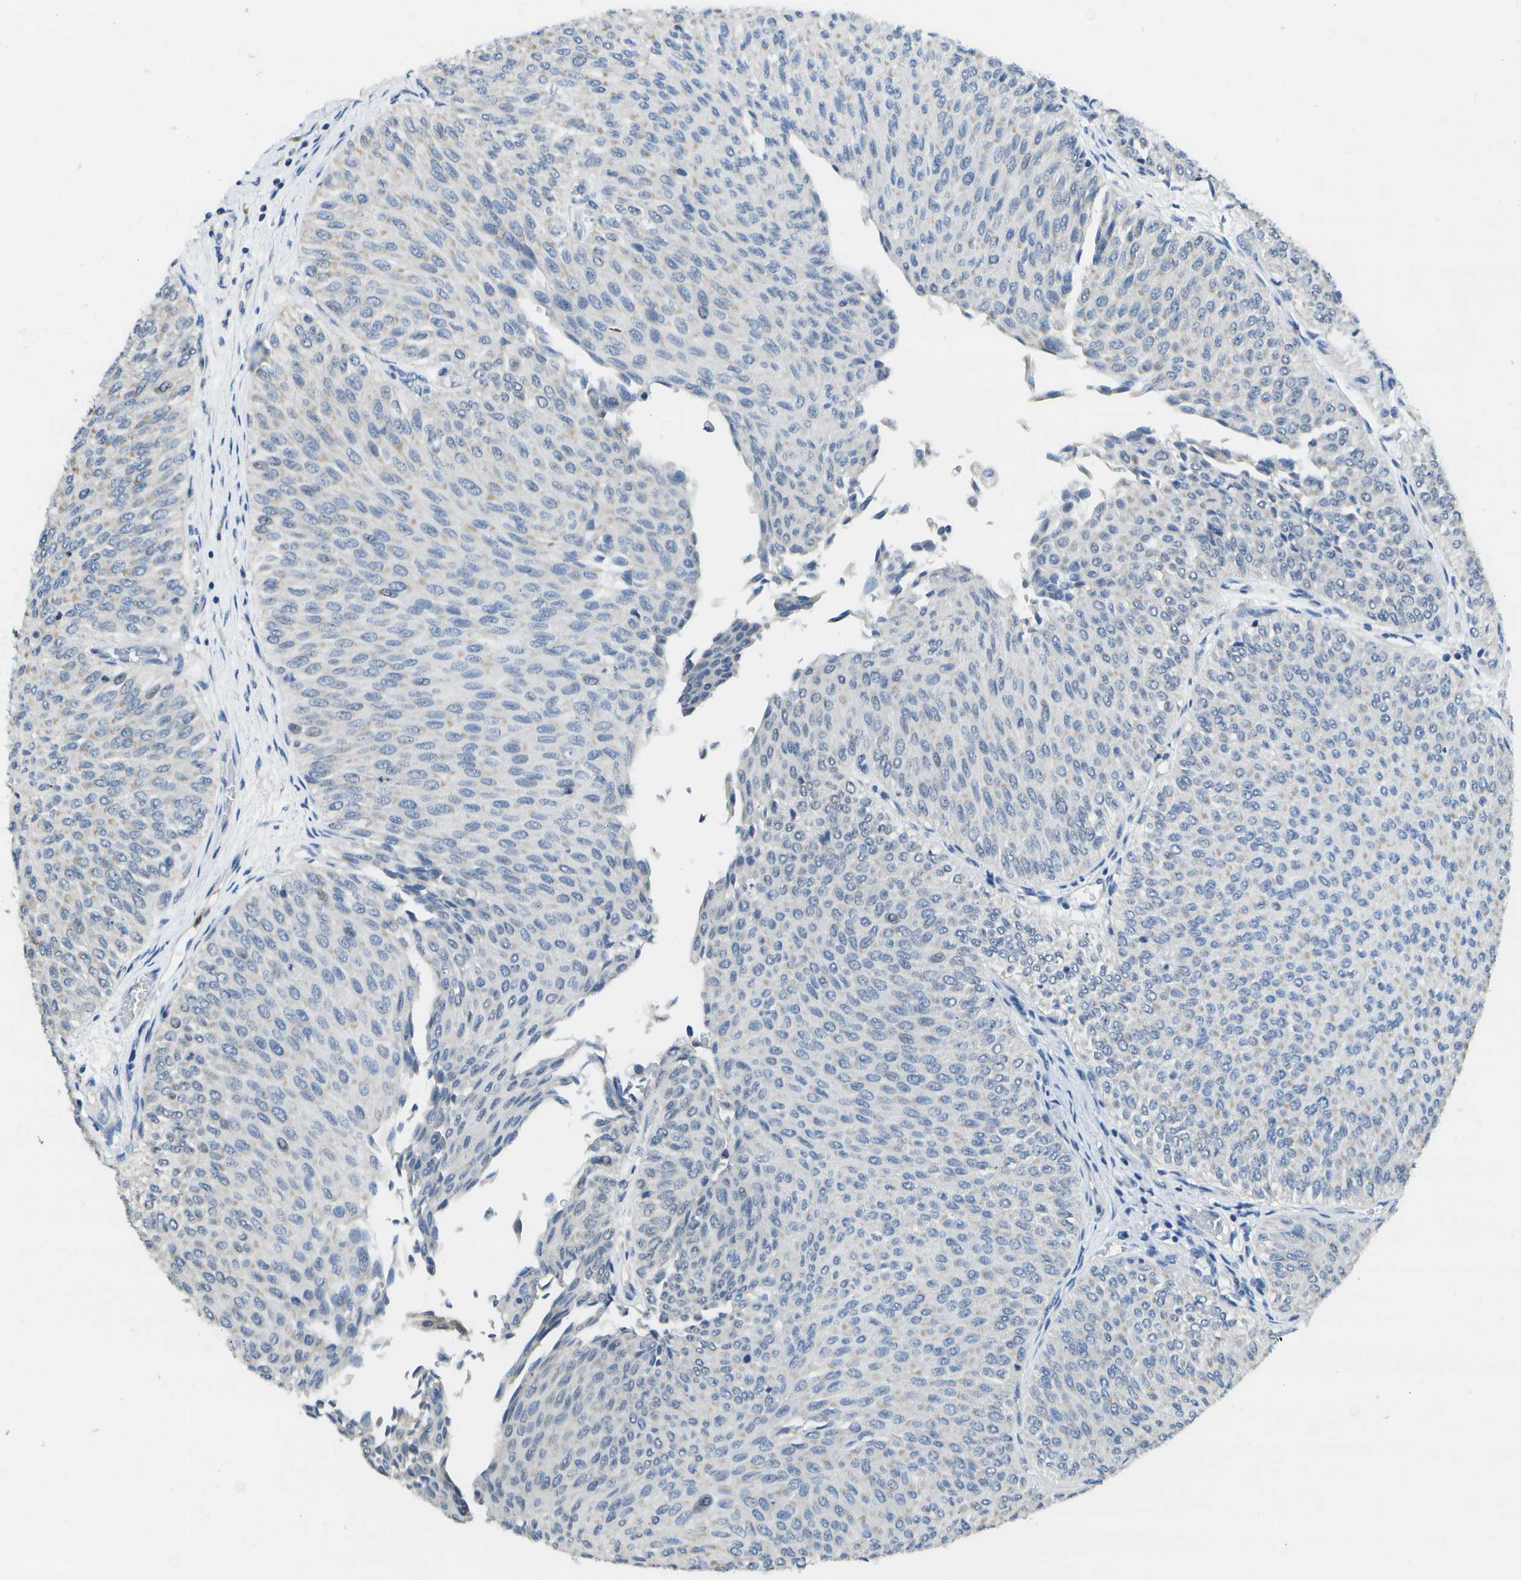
{"staining": {"intensity": "weak", "quantity": "<25%", "location": "cytoplasmic/membranous"}, "tissue": "urothelial cancer", "cell_type": "Tumor cells", "image_type": "cancer", "snomed": [{"axis": "morphology", "description": "Urothelial carcinoma, Low grade"}, {"axis": "topography", "description": "Urinary bladder"}], "caption": "An immunohistochemistry (IHC) histopathology image of low-grade urothelial carcinoma is shown. There is no staining in tumor cells of low-grade urothelial carcinoma.", "gene": "DSE", "patient": {"sex": "male", "age": 78}}